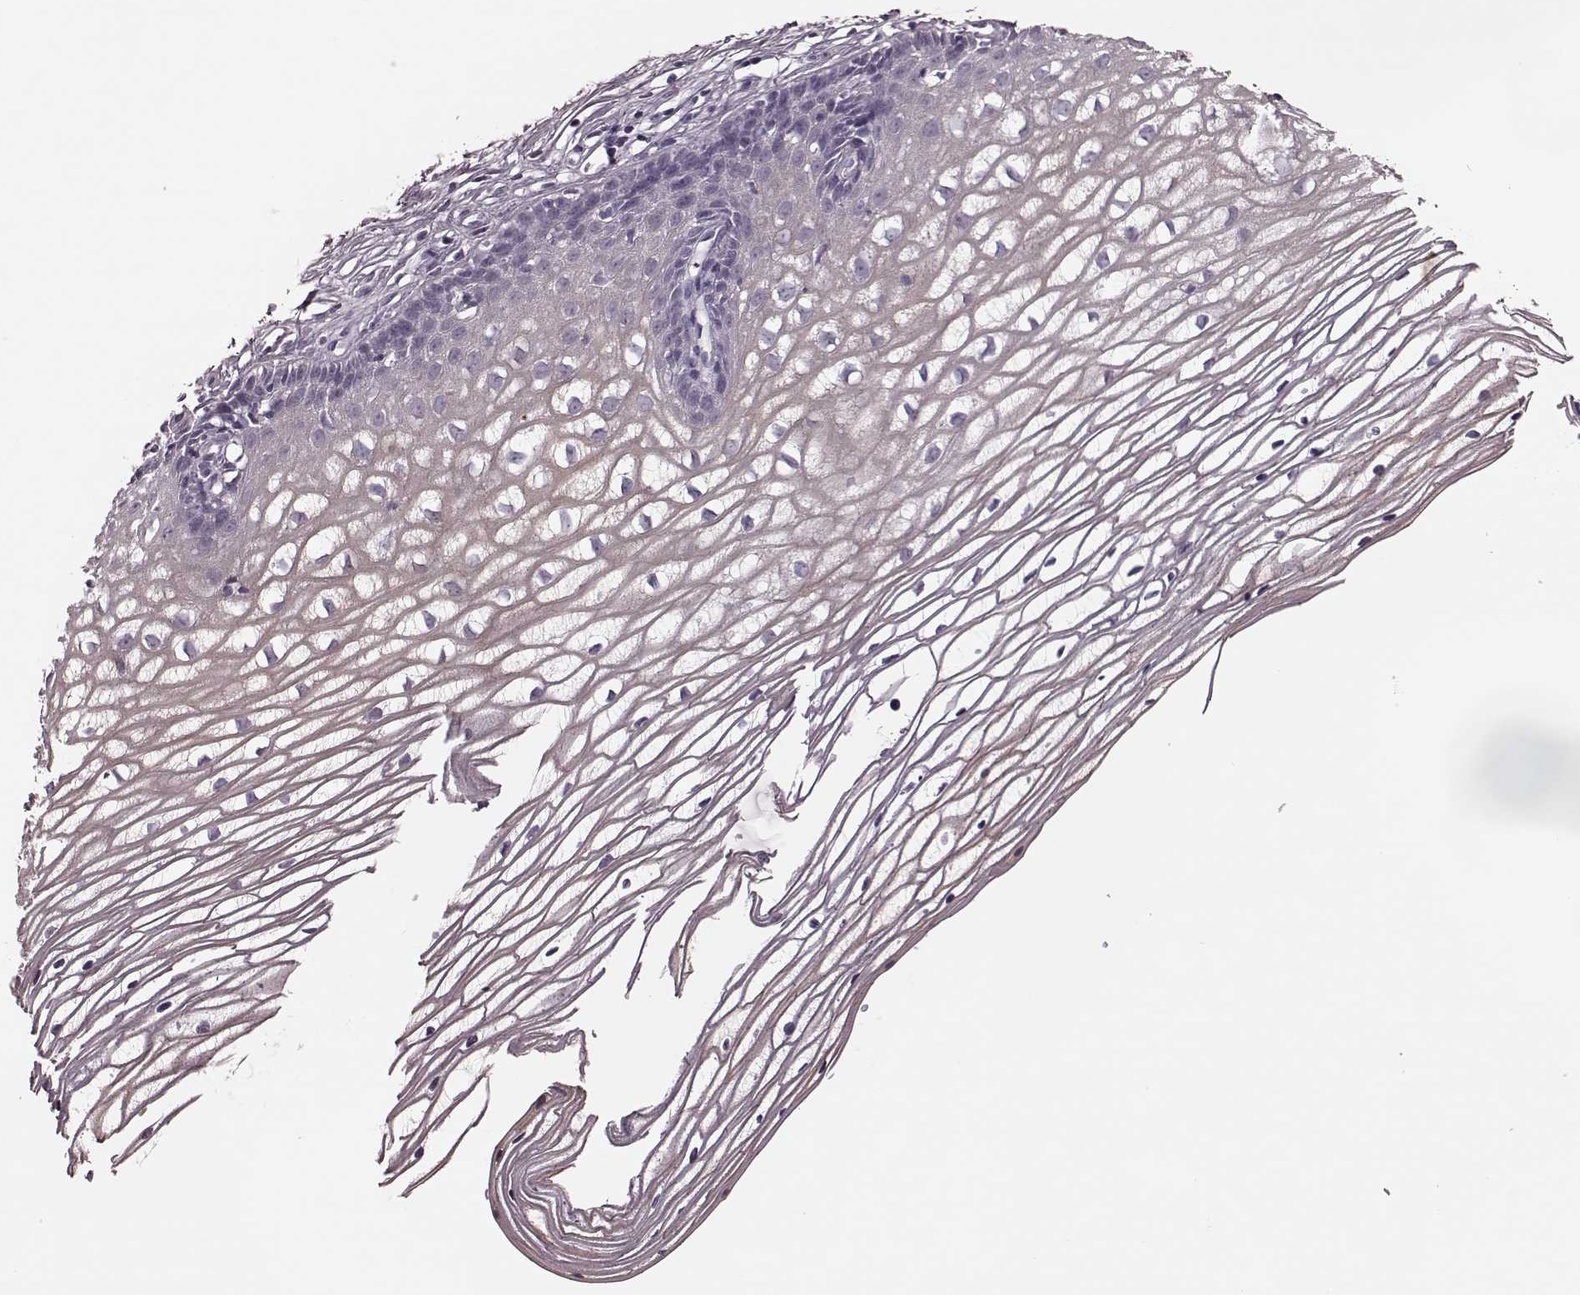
{"staining": {"intensity": "negative", "quantity": "none", "location": "none"}, "tissue": "cervix", "cell_type": "Glandular cells", "image_type": "normal", "snomed": [{"axis": "morphology", "description": "Normal tissue, NOS"}, {"axis": "topography", "description": "Cervix"}], "caption": "An immunohistochemistry (IHC) image of unremarkable cervix is shown. There is no staining in glandular cells of cervix. (Brightfield microscopy of DAB (3,3'-diaminobenzidine) IHC at high magnification).", "gene": "TRPM1", "patient": {"sex": "female", "age": 40}}